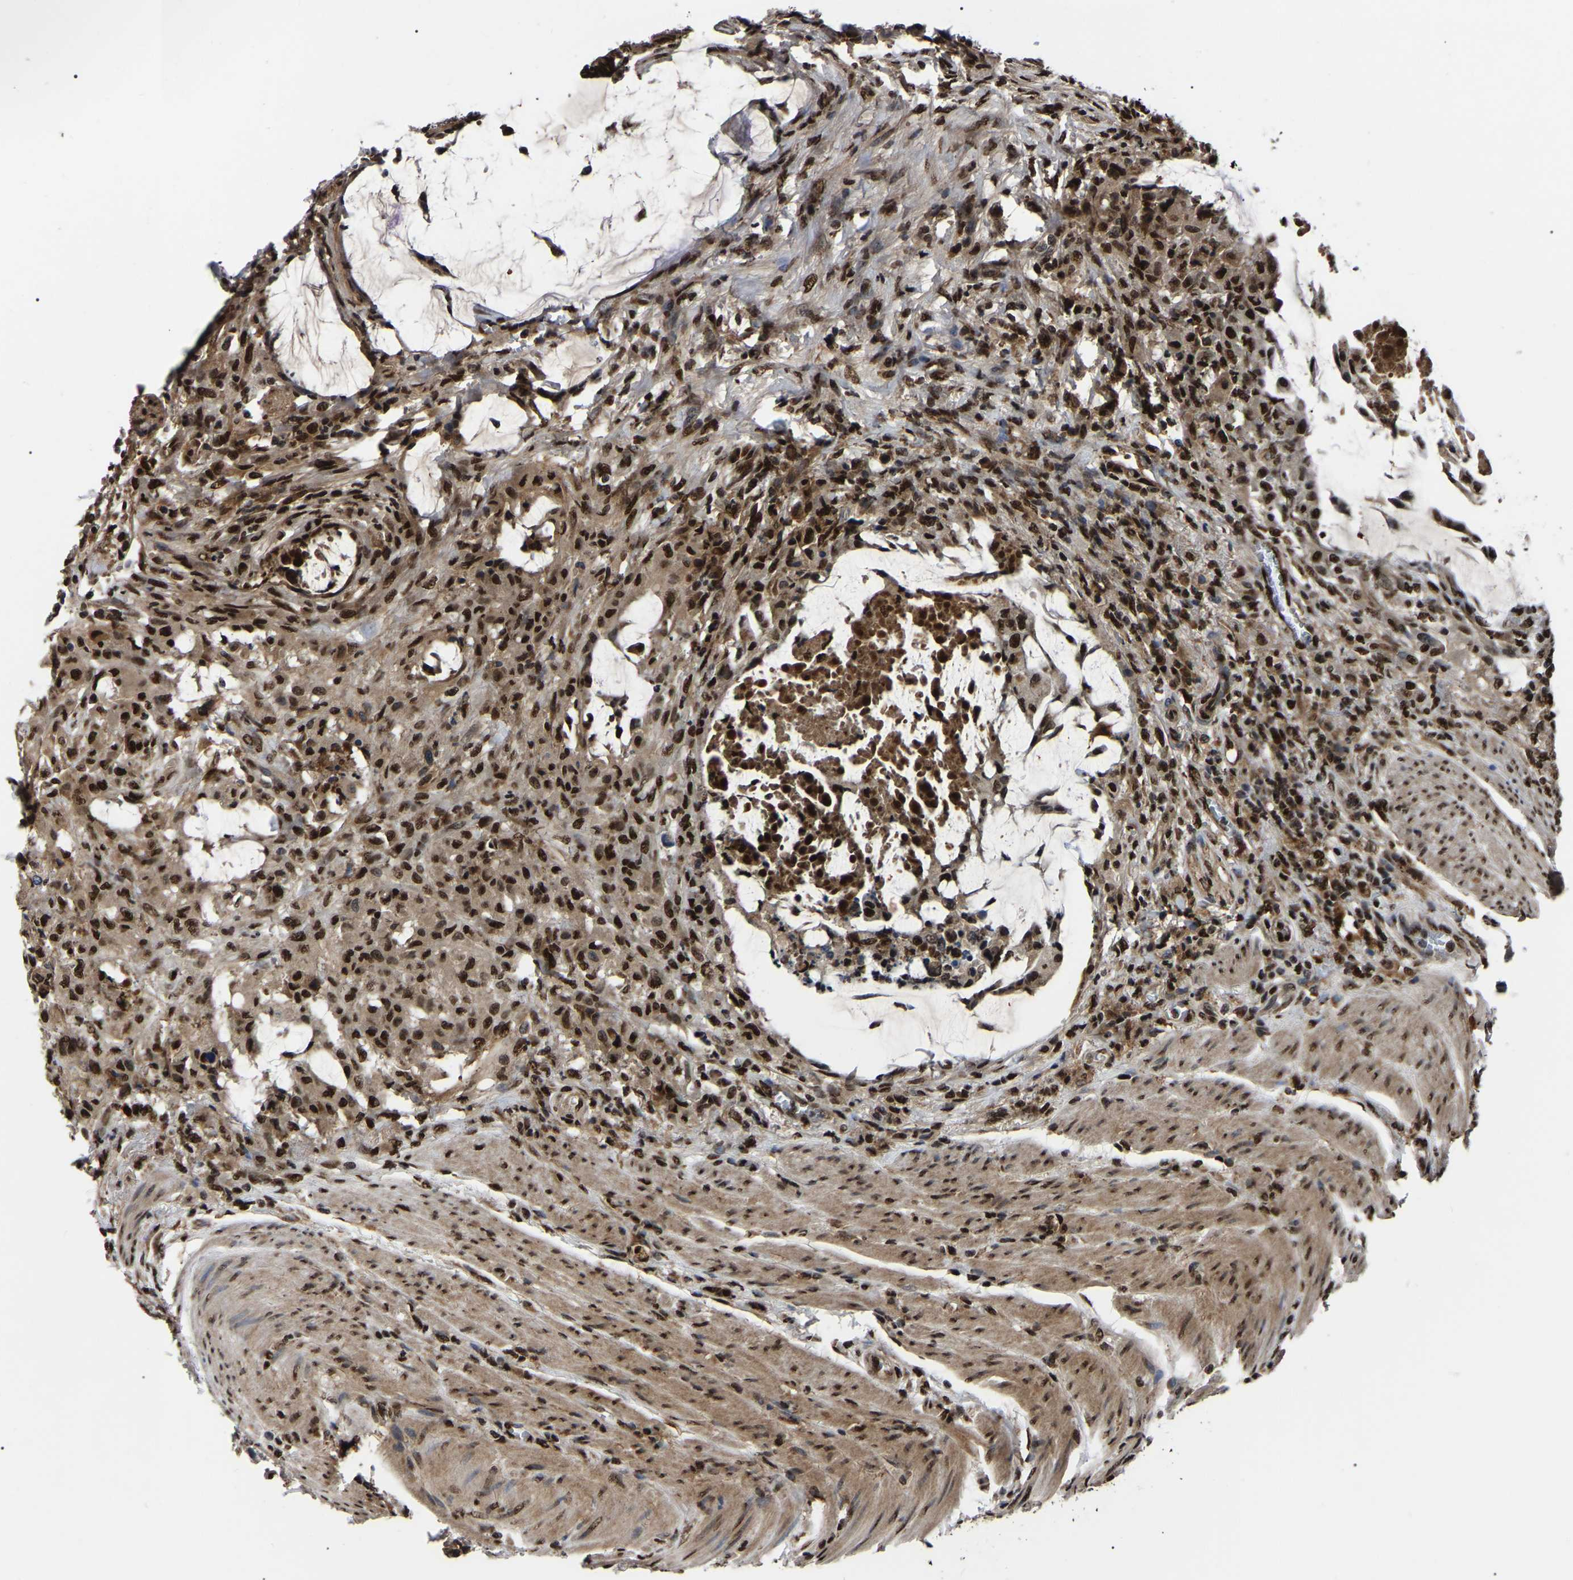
{"staining": {"intensity": "strong", "quantity": ">75%", "location": "nuclear"}, "tissue": "colorectal cancer", "cell_type": "Tumor cells", "image_type": "cancer", "snomed": [{"axis": "morphology", "description": "Normal tissue, NOS"}, {"axis": "morphology", "description": "Adenocarcinoma, NOS"}, {"axis": "topography", "description": "Rectum"}, {"axis": "topography", "description": "Peripheral nerve tissue"}], "caption": "Protein expression analysis of human colorectal cancer reveals strong nuclear expression in approximately >75% of tumor cells.", "gene": "TRIM35", "patient": {"sex": "male", "age": 92}}